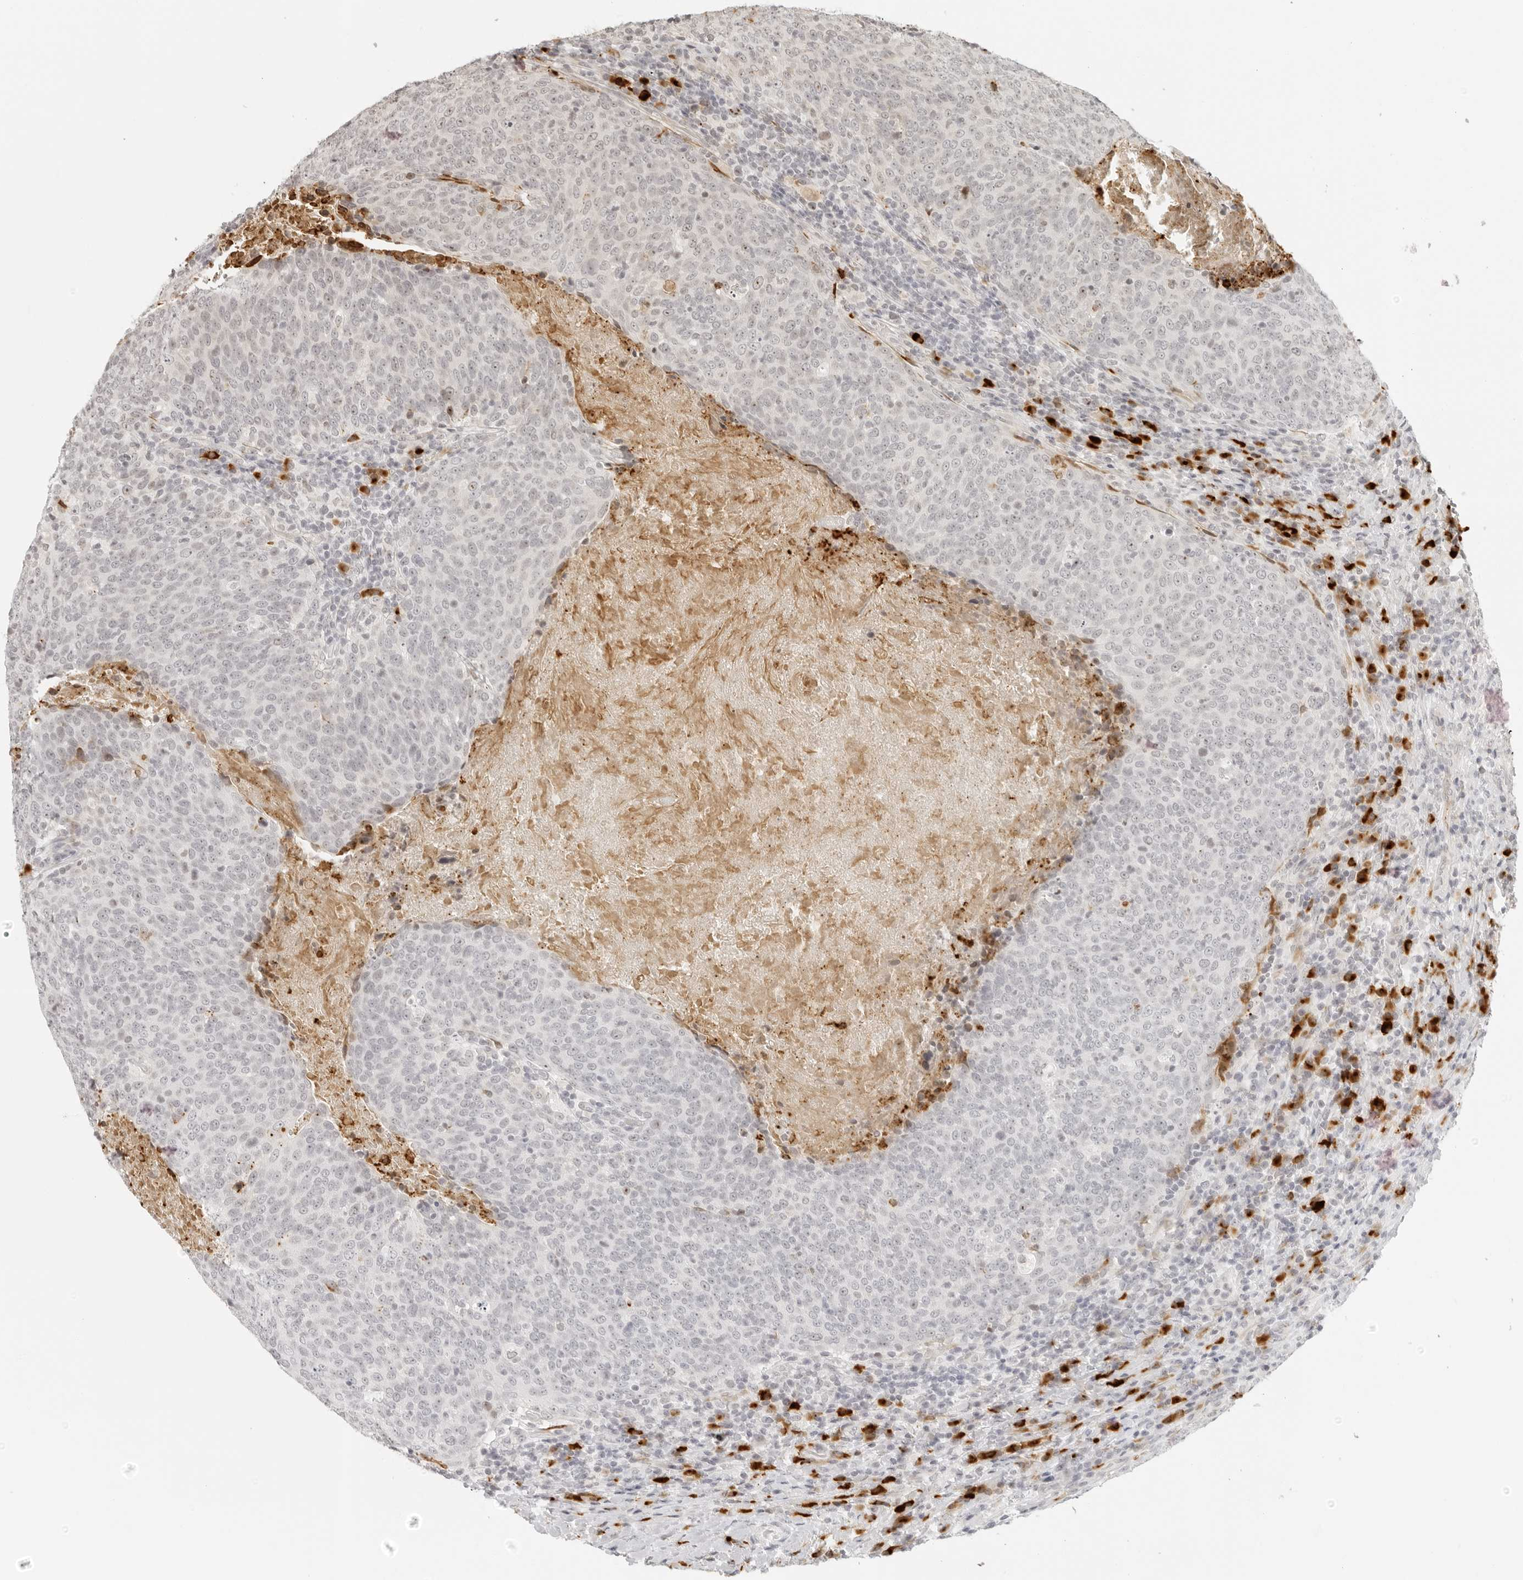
{"staining": {"intensity": "weak", "quantity": "25%-75%", "location": "nuclear"}, "tissue": "head and neck cancer", "cell_type": "Tumor cells", "image_type": "cancer", "snomed": [{"axis": "morphology", "description": "Squamous cell carcinoma, NOS"}, {"axis": "morphology", "description": "Squamous cell carcinoma, metastatic, NOS"}, {"axis": "topography", "description": "Lymph node"}, {"axis": "topography", "description": "Head-Neck"}], "caption": "Protein staining of head and neck metastatic squamous cell carcinoma tissue reveals weak nuclear staining in approximately 25%-75% of tumor cells.", "gene": "ZNF678", "patient": {"sex": "male", "age": 62}}